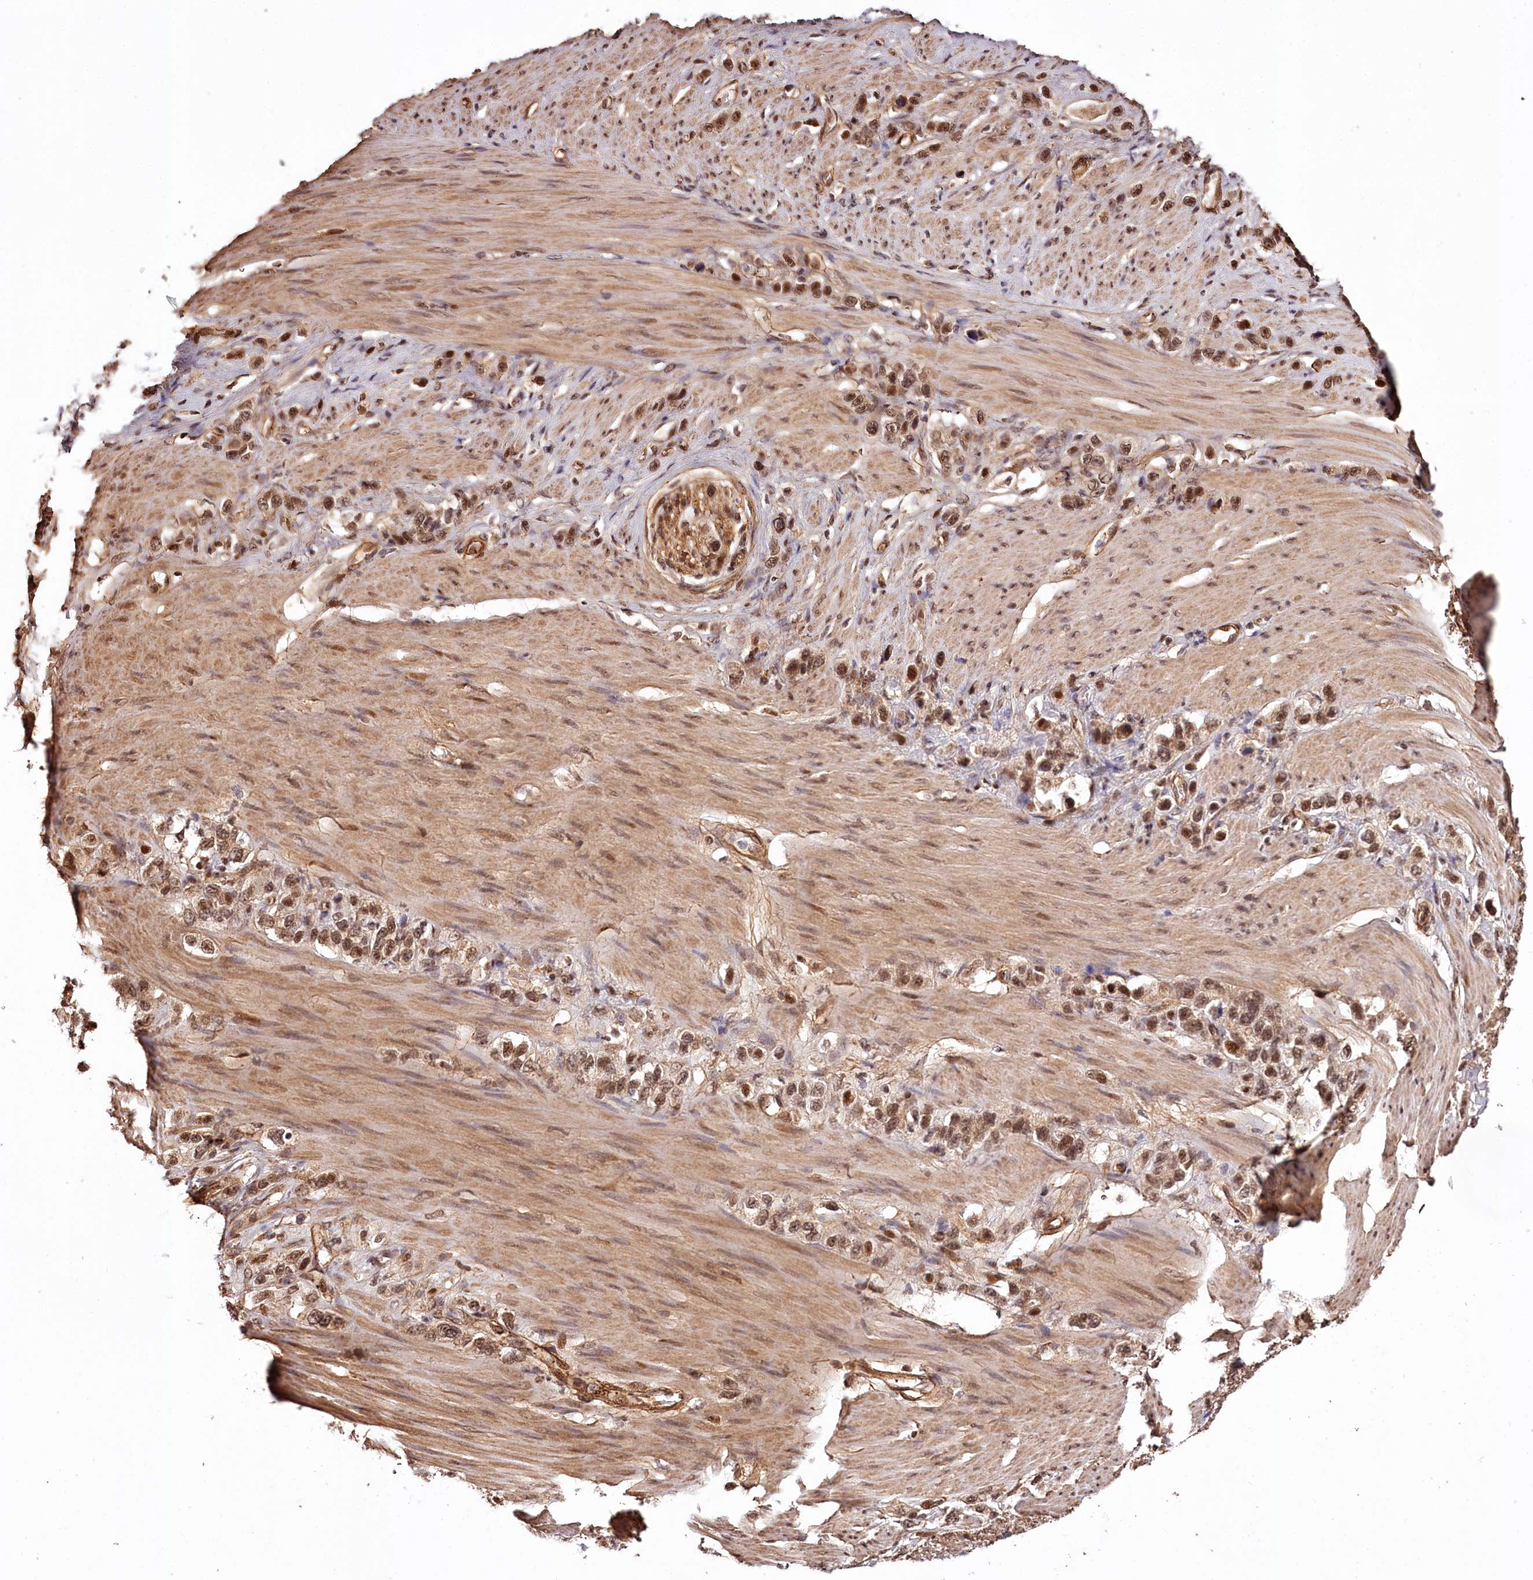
{"staining": {"intensity": "moderate", "quantity": ">75%", "location": "nuclear"}, "tissue": "stomach cancer", "cell_type": "Tumor cells", "image_type": "cancer", "snomed": [{"axis": "morphology", "description": "Adenocarcinoma, NOS"}, {"axis": "morphology", "description": "Adenocarcinoma, High grade"}, {"axis": "topography", "description": "Stomach, upper"}, {"axis": "topography", "description": "Stomach, lower"}], "caption": "This is an image of immunohistochemistry (IHC) staining of high-grade adenocarcinoma (stomach), which shows moderate positivity in the nuclear of tumor cells.", "gene": "TTC33", "patient": {"sex": "female", "age": 65}}